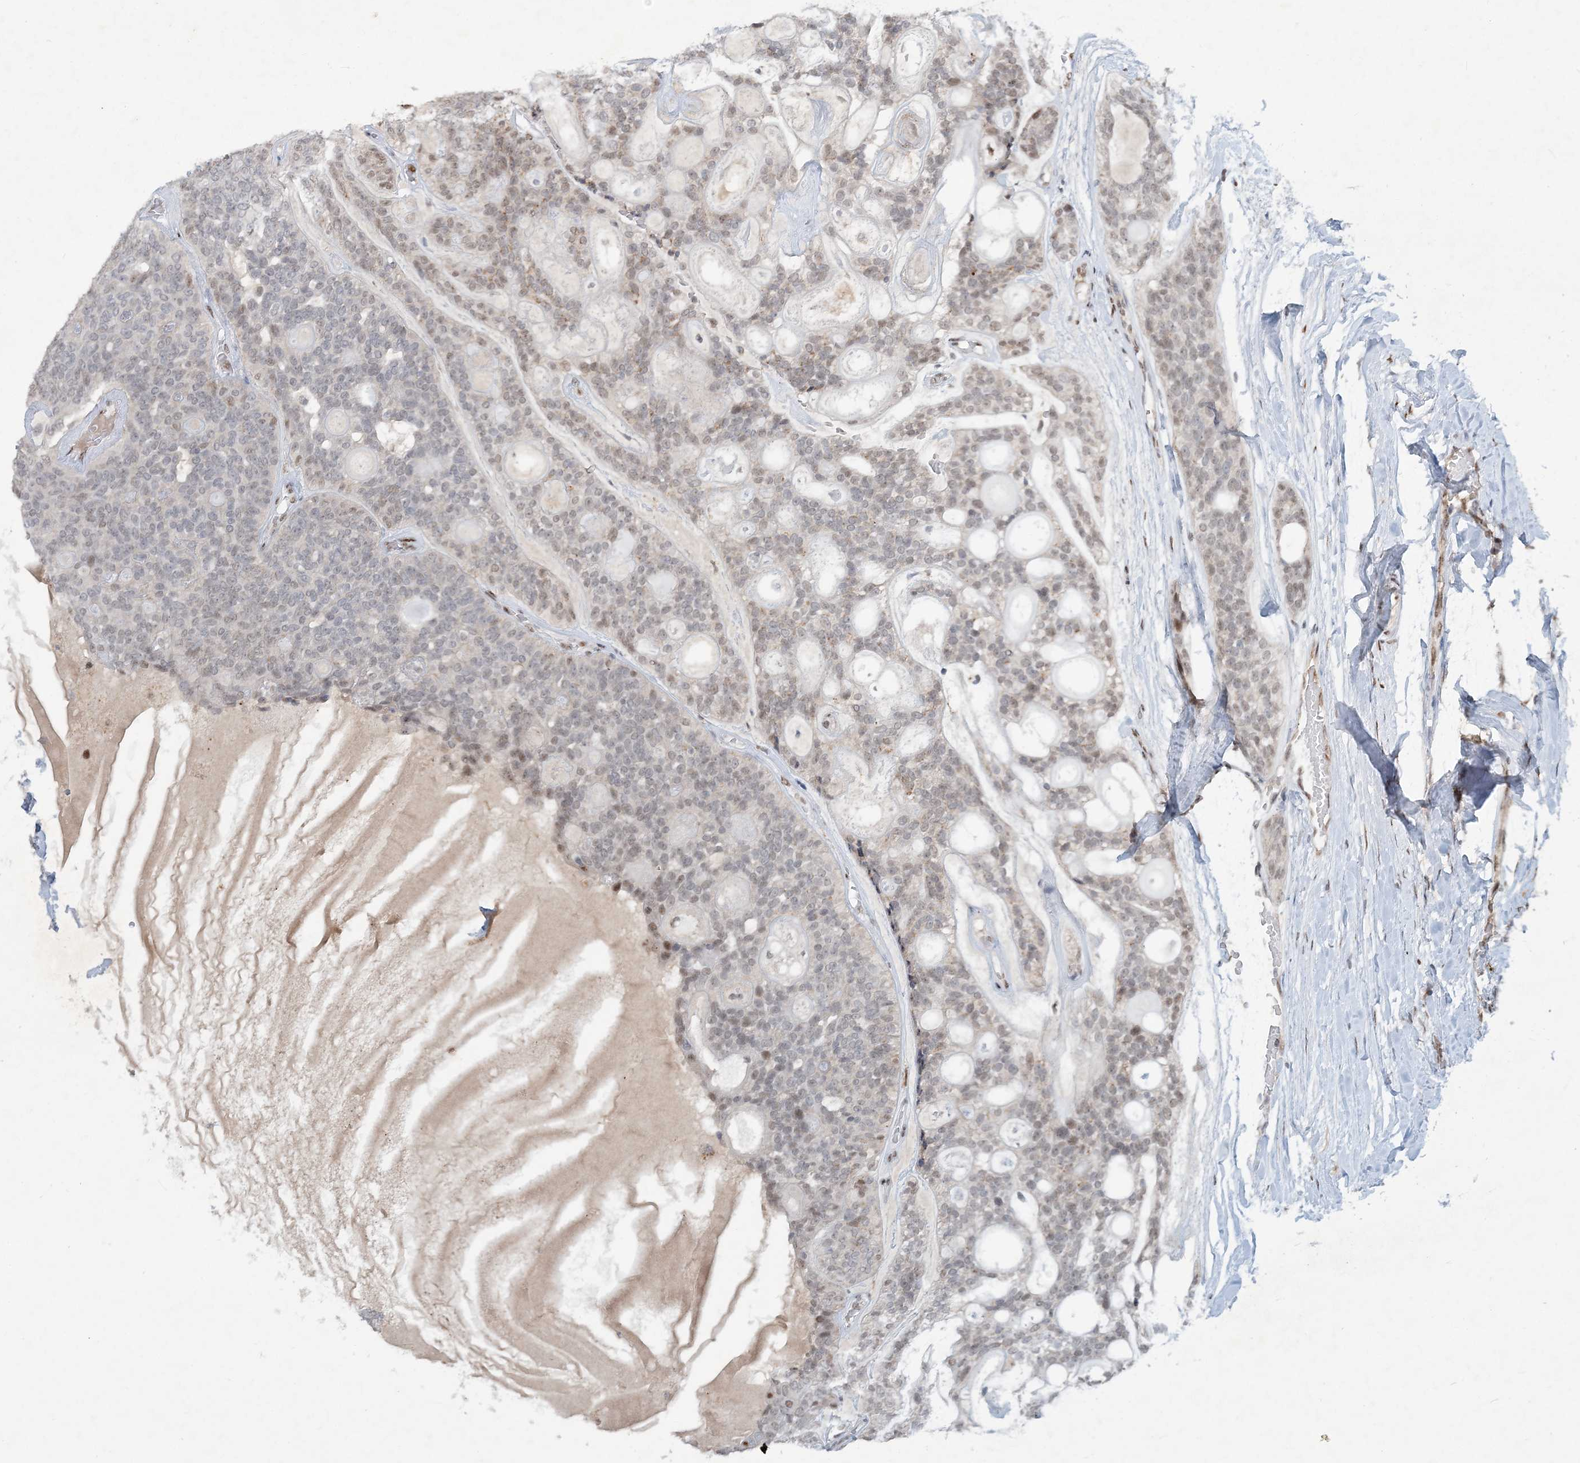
{"staining": {"intensity": "weak", "quantity": "25%-75%", "location": "nuclear"}, "tissue": "head and neck cancer", "cell_type": "Tumor cells", "image_type": "cancer", "snomed": [{"axis": "morphology", "description": "Adenocarcinoma, NOS"}, {"axis": "topography", "description": "Head-Neck"}], "caption": "Immunohistochemical staining of human adenocarcinoma (head and neck) demonstrates low levels of weak nuclear protein expression in about 25%-75% of tumor cells.", "gene": "GIN1", "patient": {"sex": "male", "age": 66}}